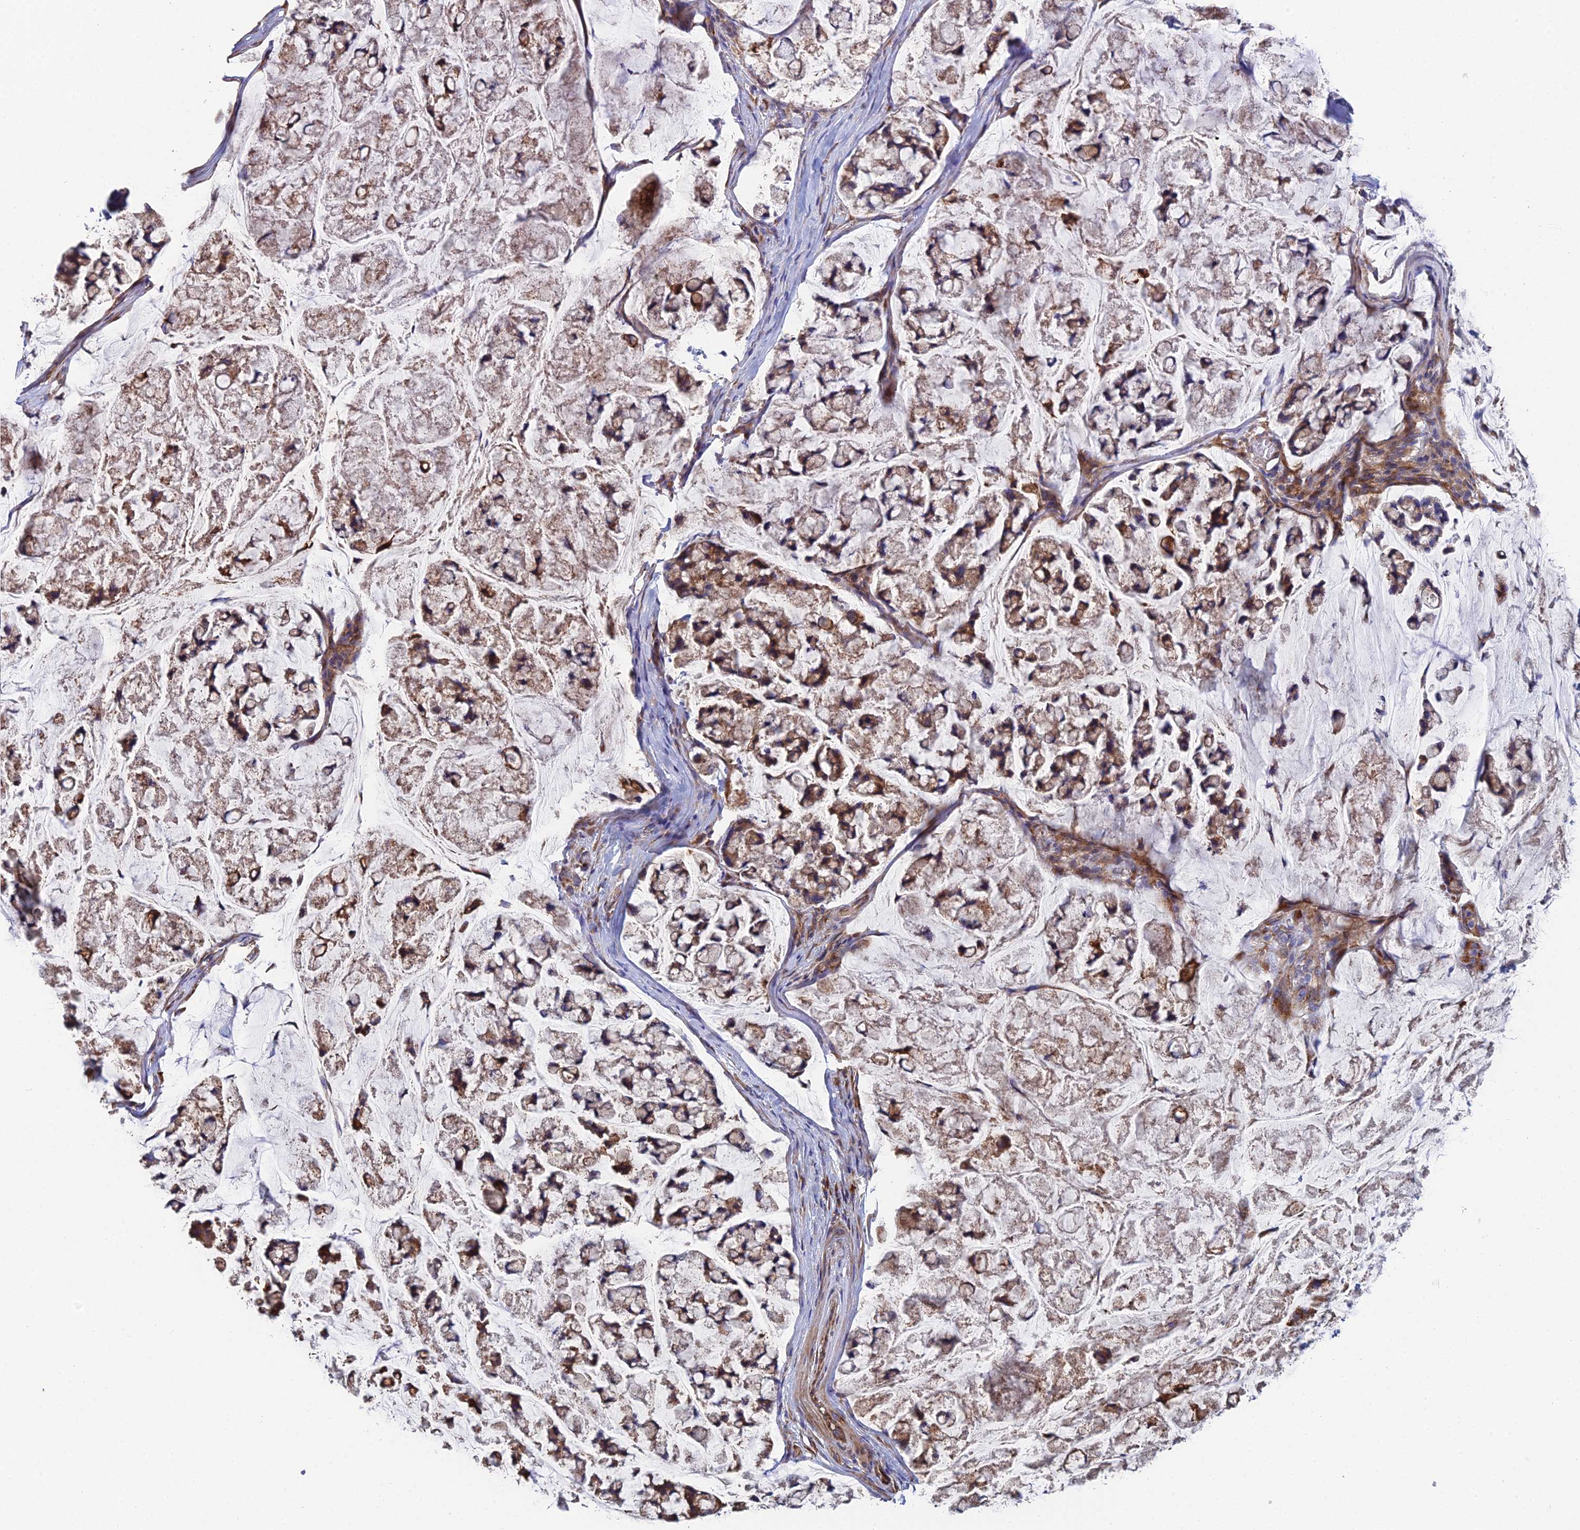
{"staining": {"intensity": "moderate", "quantity": ">75%", "location": "cytoplasmic/membranous"}, "tissue": "stomach cancer", "cell_type": "Tumor cells", "image_type": "cancer", "snomed": [{"axis": "morphology", "description": "Adenocarcinoma, NOS"}, {"axis": "topography", "description": "Stomach, lower"}], "caption": "An image of human stomach cancer (adenocarcinoma) stained for a protein exhibits moderate cytoplasmic/membranous brown staining in tumor cells. (Brightfield microscopy of DAB IHC at high magnification).", "gene": "CLCN3", "patient": {"sex": "male", "age": 67}}